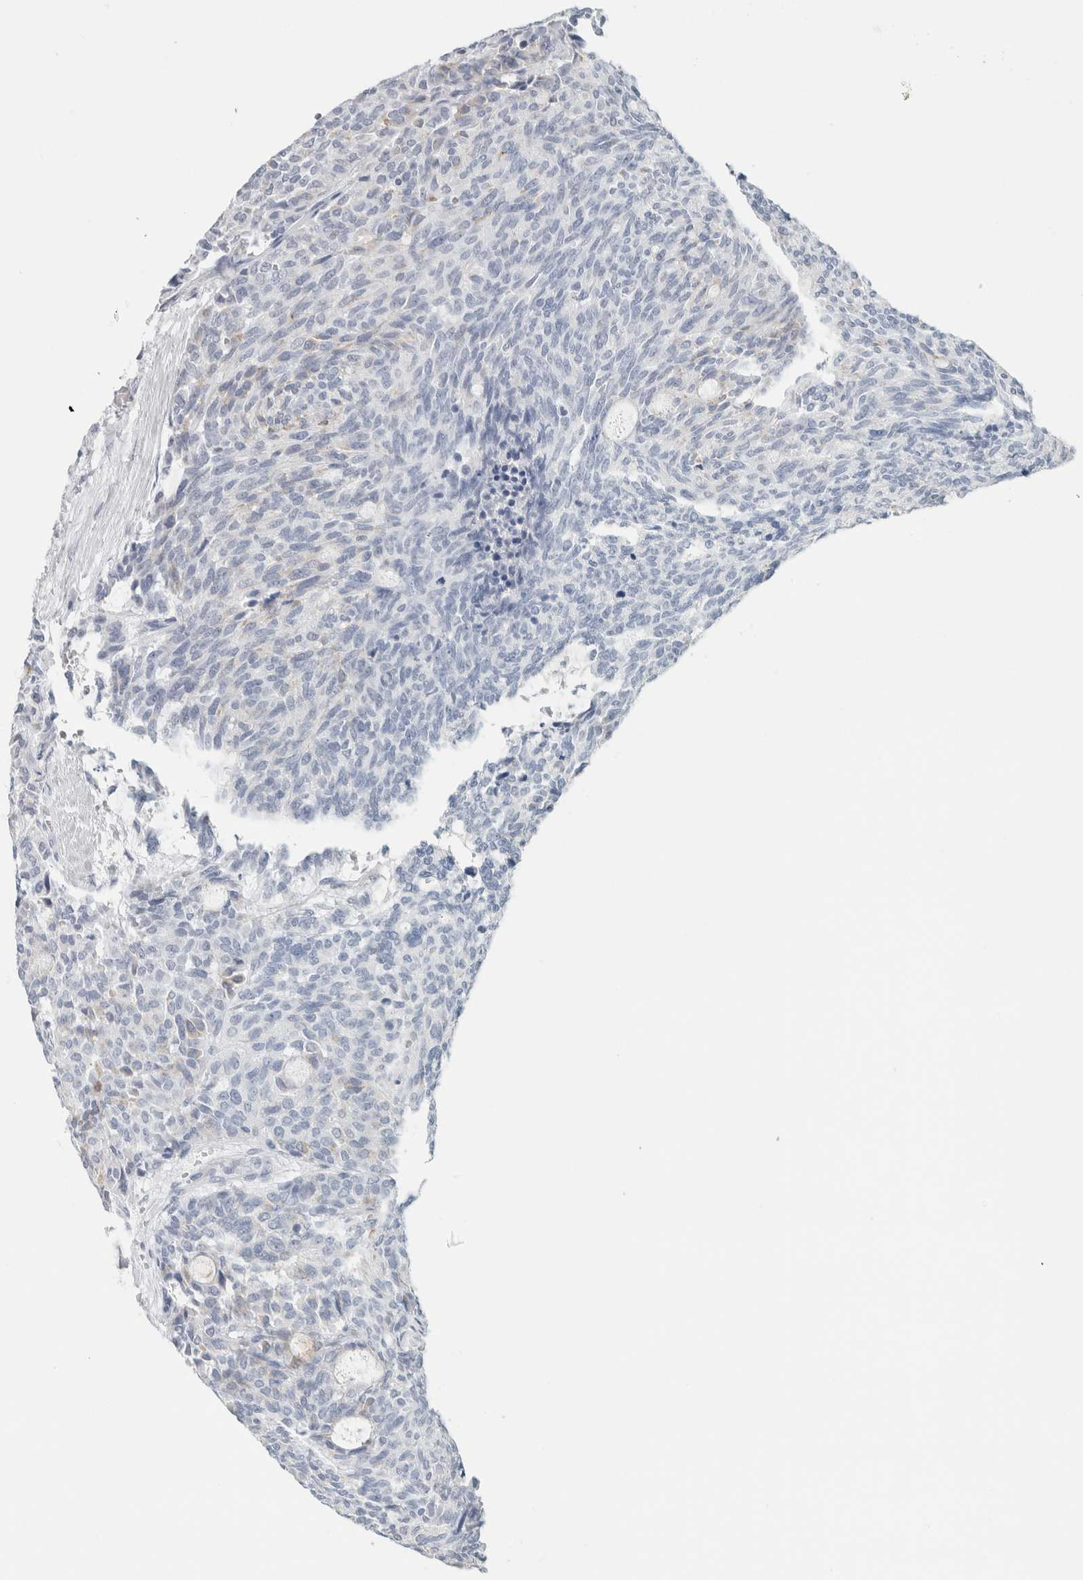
{"staining": {"intensity": "negative", "quantity": "none", "location": "none"}, "tissue": "carcinoid", "cell_type": "Tumor cells", "image_type": "cancer", "snomed": [{"axis": "morphology", "description": "Carcinoid, malignant, NOS"}, {"axis": "topography", "description": "Pancreas"}], "caption": "This is a photomicrograph of IHC staining of malignant carcinoid, which shows no expression in tumor cells.", "gene": "IL6", "patient": {"sex": "female", "age": 54}}